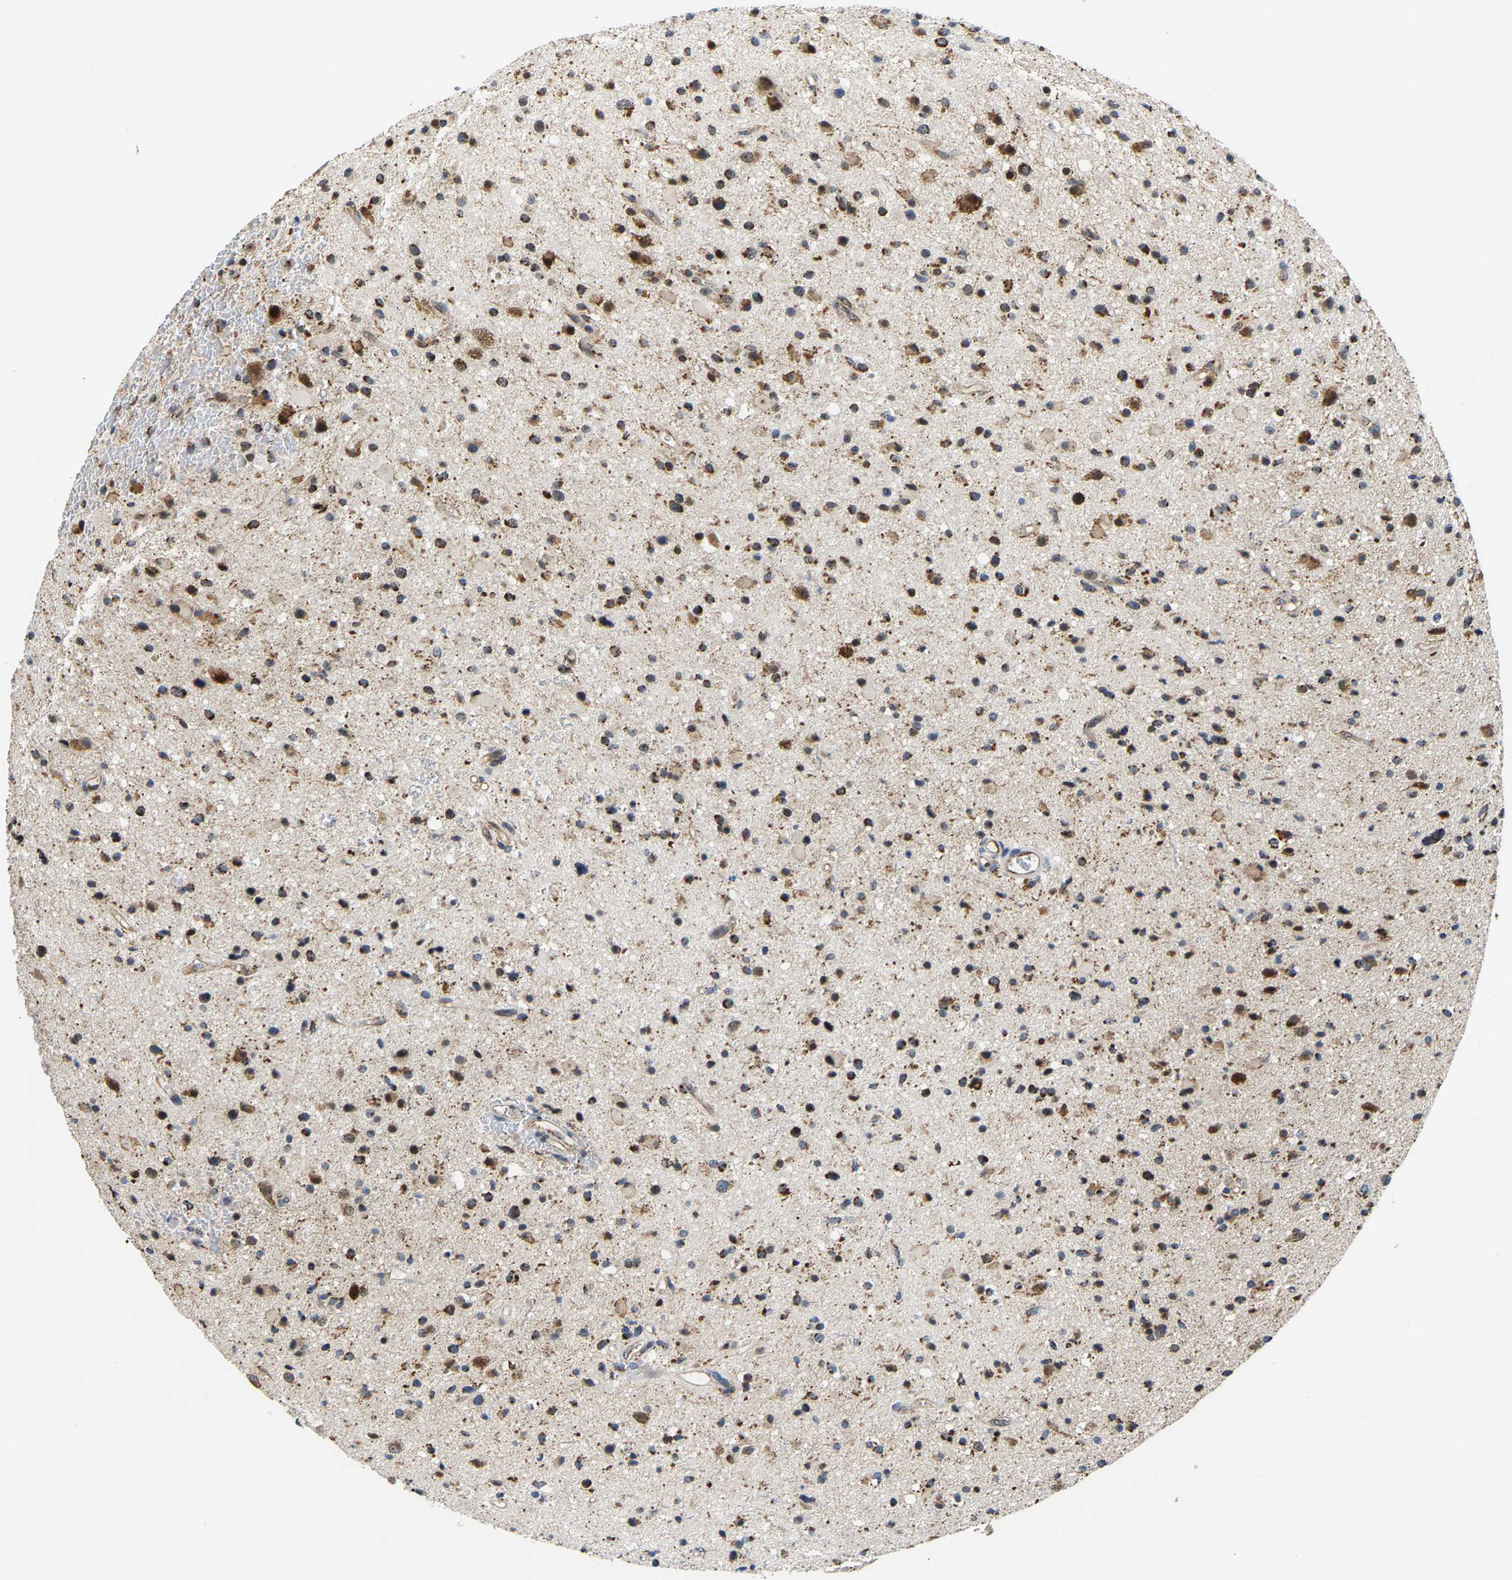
{"staining": {"intensity": "moderate", "quantity": ">75%", "location": "cytoplasmic/membranous,nuclear"}, "tissue": "glioma", "cell_type": "Tumor cells", "image_type": "cancer", "snomed": [{"axis": "morphology", "description": "Glioma, malignant, High grade"}, {"axis": "topography", "description": "Brain"}], "caption": "Glioma stained with IHC reveals moderate cytoplasmic/membranous and nuclear staining in approximately >75% of tumor cells.", "gene": "GIMAP7", "patient": {"sex": "male", "age": 33}}